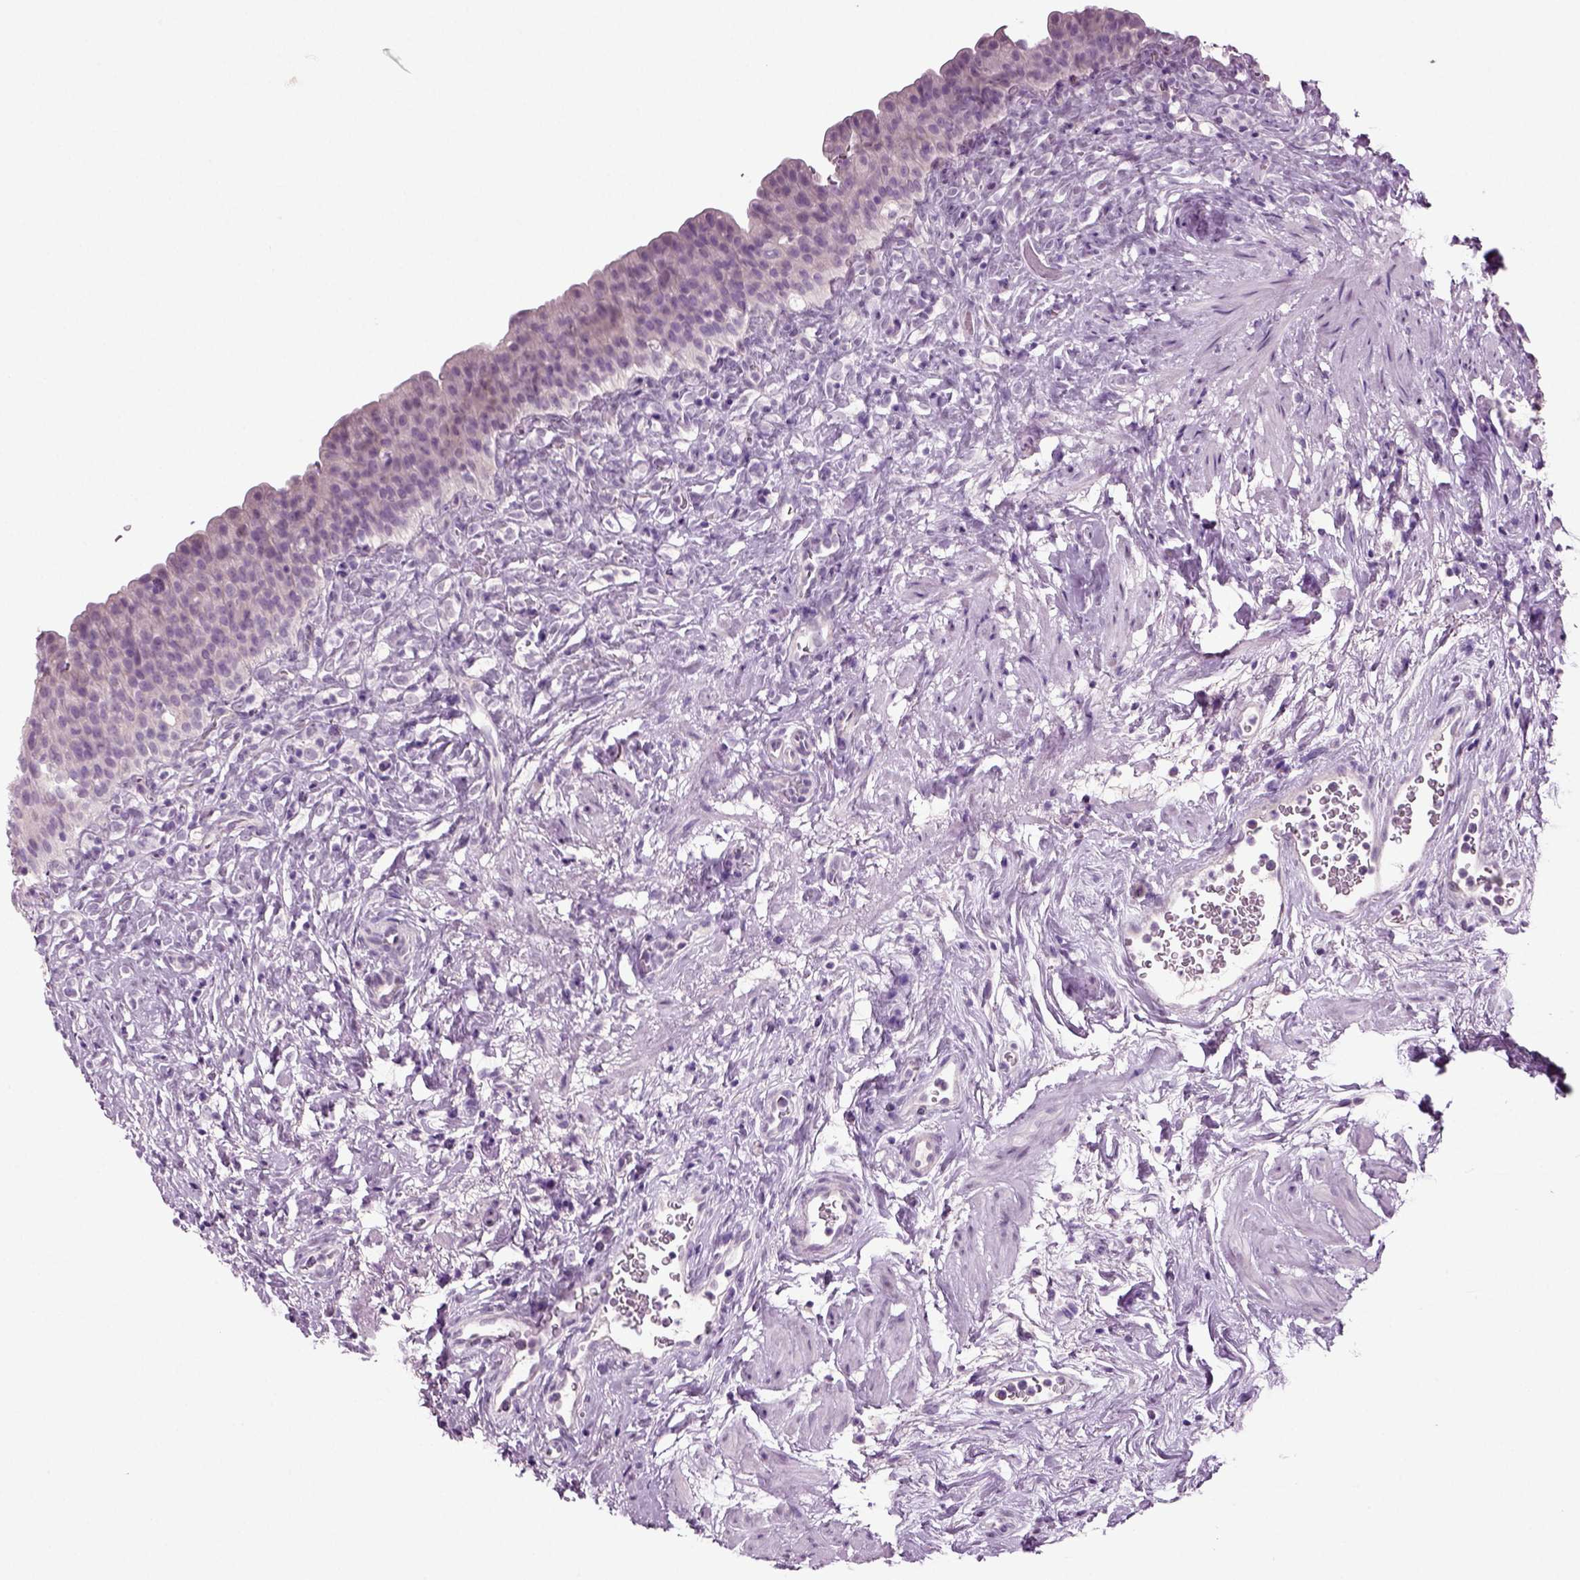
{"staining": {"intensity": "negative", "quantity": "none", "location": "none"}, "tissue": "urinary bladder", "cell_type": "Urothelial cells", "image_type": "normal", "snomed": [{"axis": "morphology", "description": "Normal tissue, NOS"}, {"axis": "topography", "description": "Urinary bladder"}], "caption": "The micrograph displays no significant staining in urothelial cells of urinary bladder.", "gene": "COL9A2", "patient": {"sex": "male", "age": 76}}